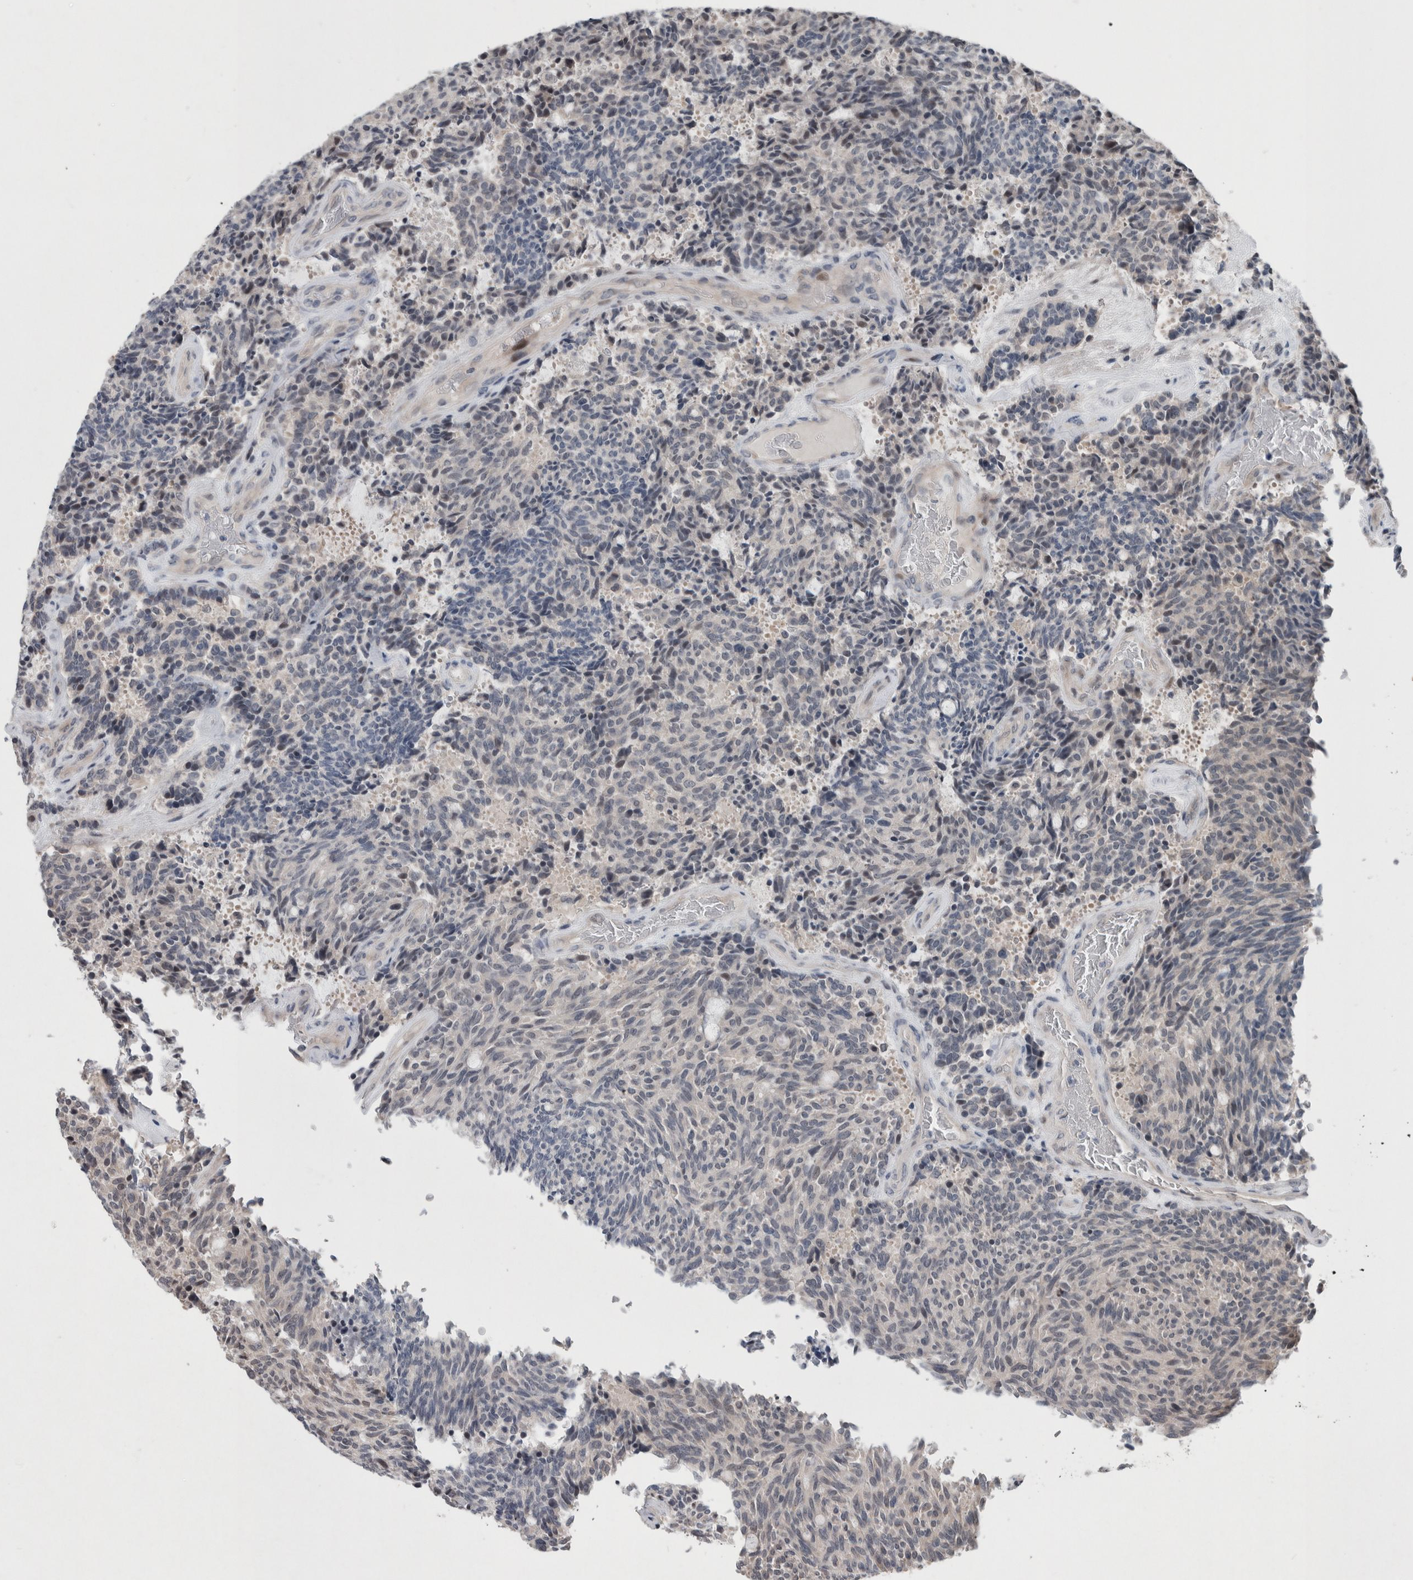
{"staining": {"intensity": "weak", "quantity": "<25%", "location": "cytoplasmic/membranous"}, "tissue": "carcinoid", "cell_type": "Tumor cells", "image_type": "cancer", "snomed": [{"axis": "morphology", "description": "Carcinoid, malignant, NOS"}, {"axis": "topography", "description": "Pancreas"}], "caption": "Image shows no protein expression in tumor cells of carcinoid tissue. (DAB (3,3'-diaminobenzidine) immunohistochemistry (IHC), high magnification).", "gene": "GIMAP6", "patient": {"sex": "female", "age": 54}}